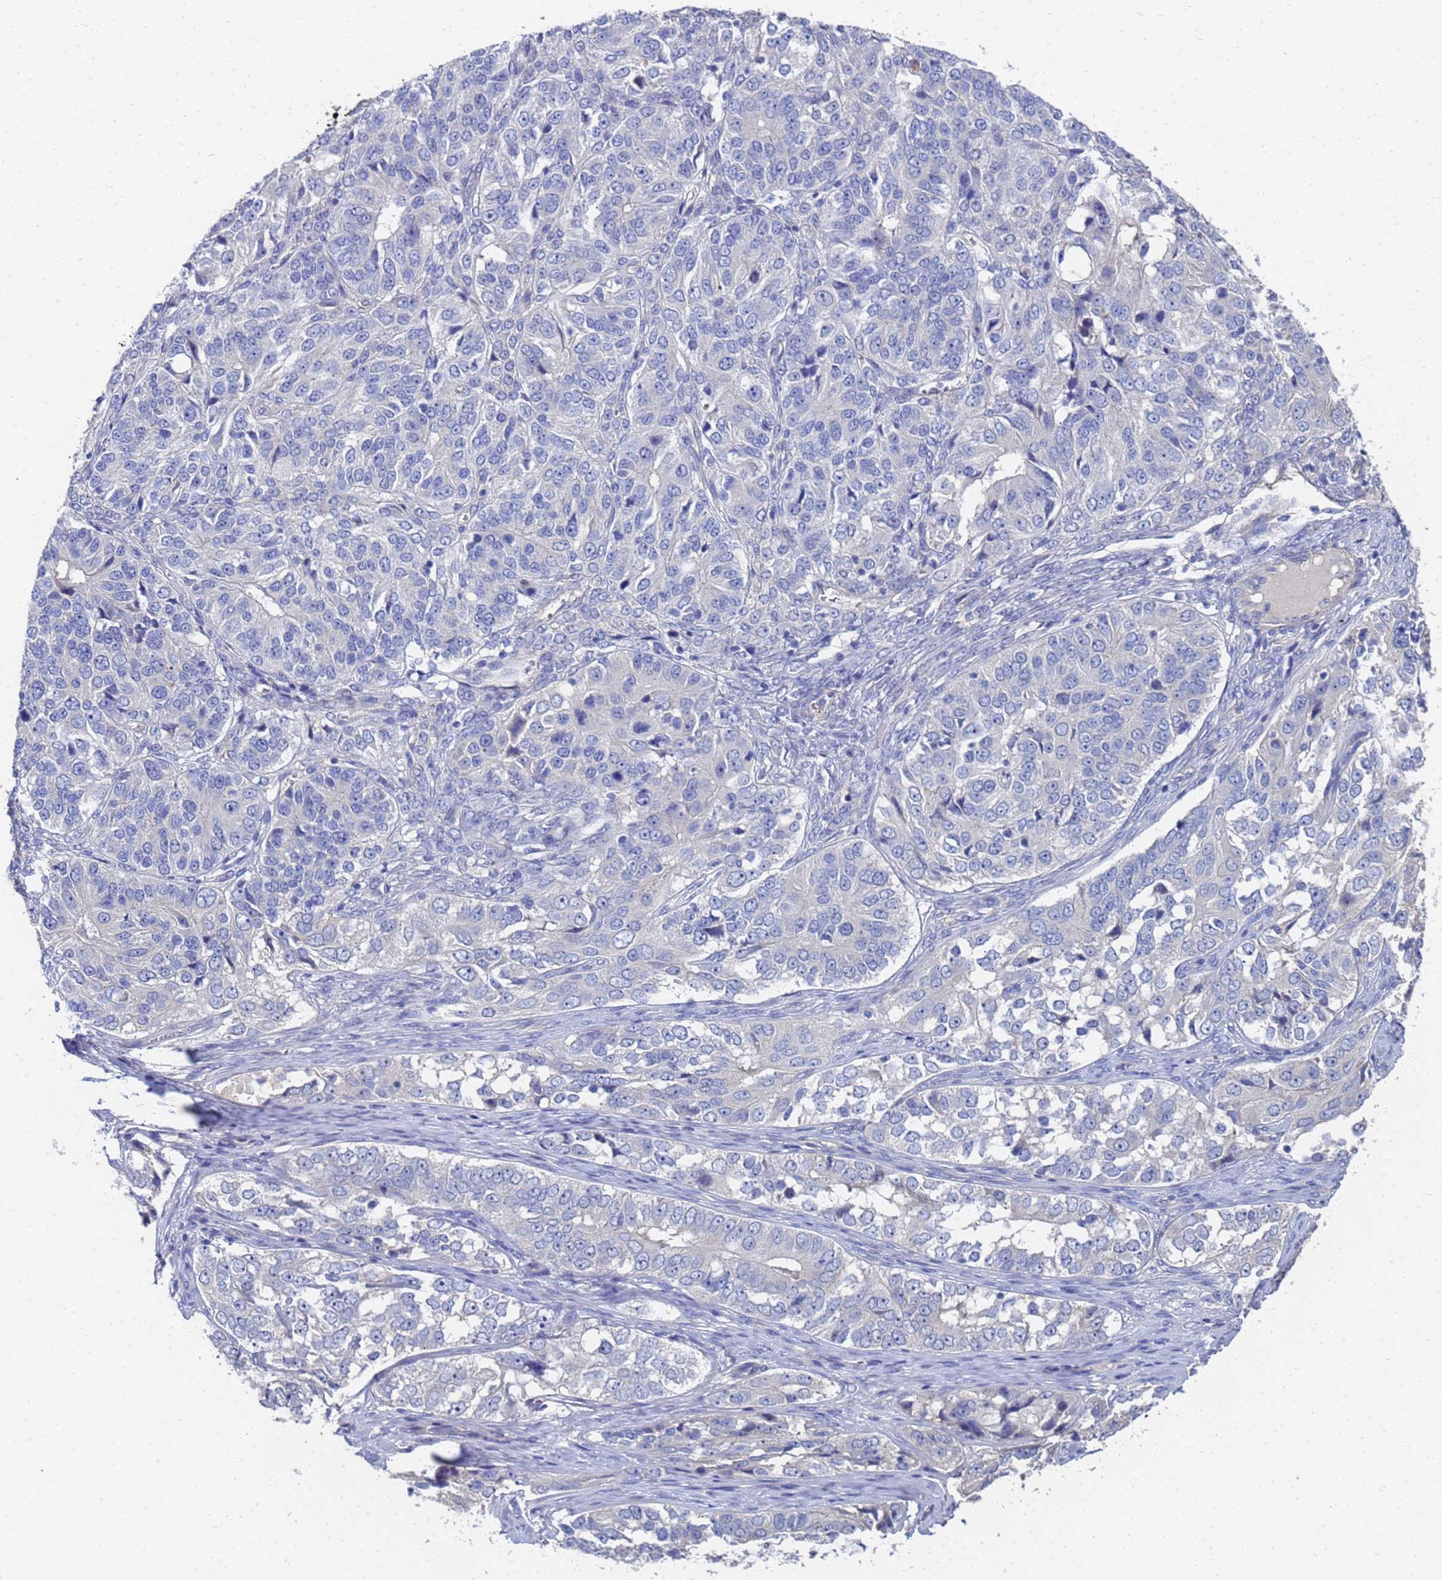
{"staining": {"intensity": "negative", "quantity": "none", "location": "none"}, "tissue": "ovarian cancer", "cell_type": "Tumor cells", "image_type": "cancer", "snomed": [{"axis": "morphology", "description": "Carcinoma, endometroid"}, {"axis": "topography", "description": "Ovary"}], "caption": "This is a micrograph of immunohistochemistry staining of endometroid carcinoma (ovarian), which shows no staining in tumor cells.", "gene": "LBX2", "patient": {"sex": "female", "age": 51}}